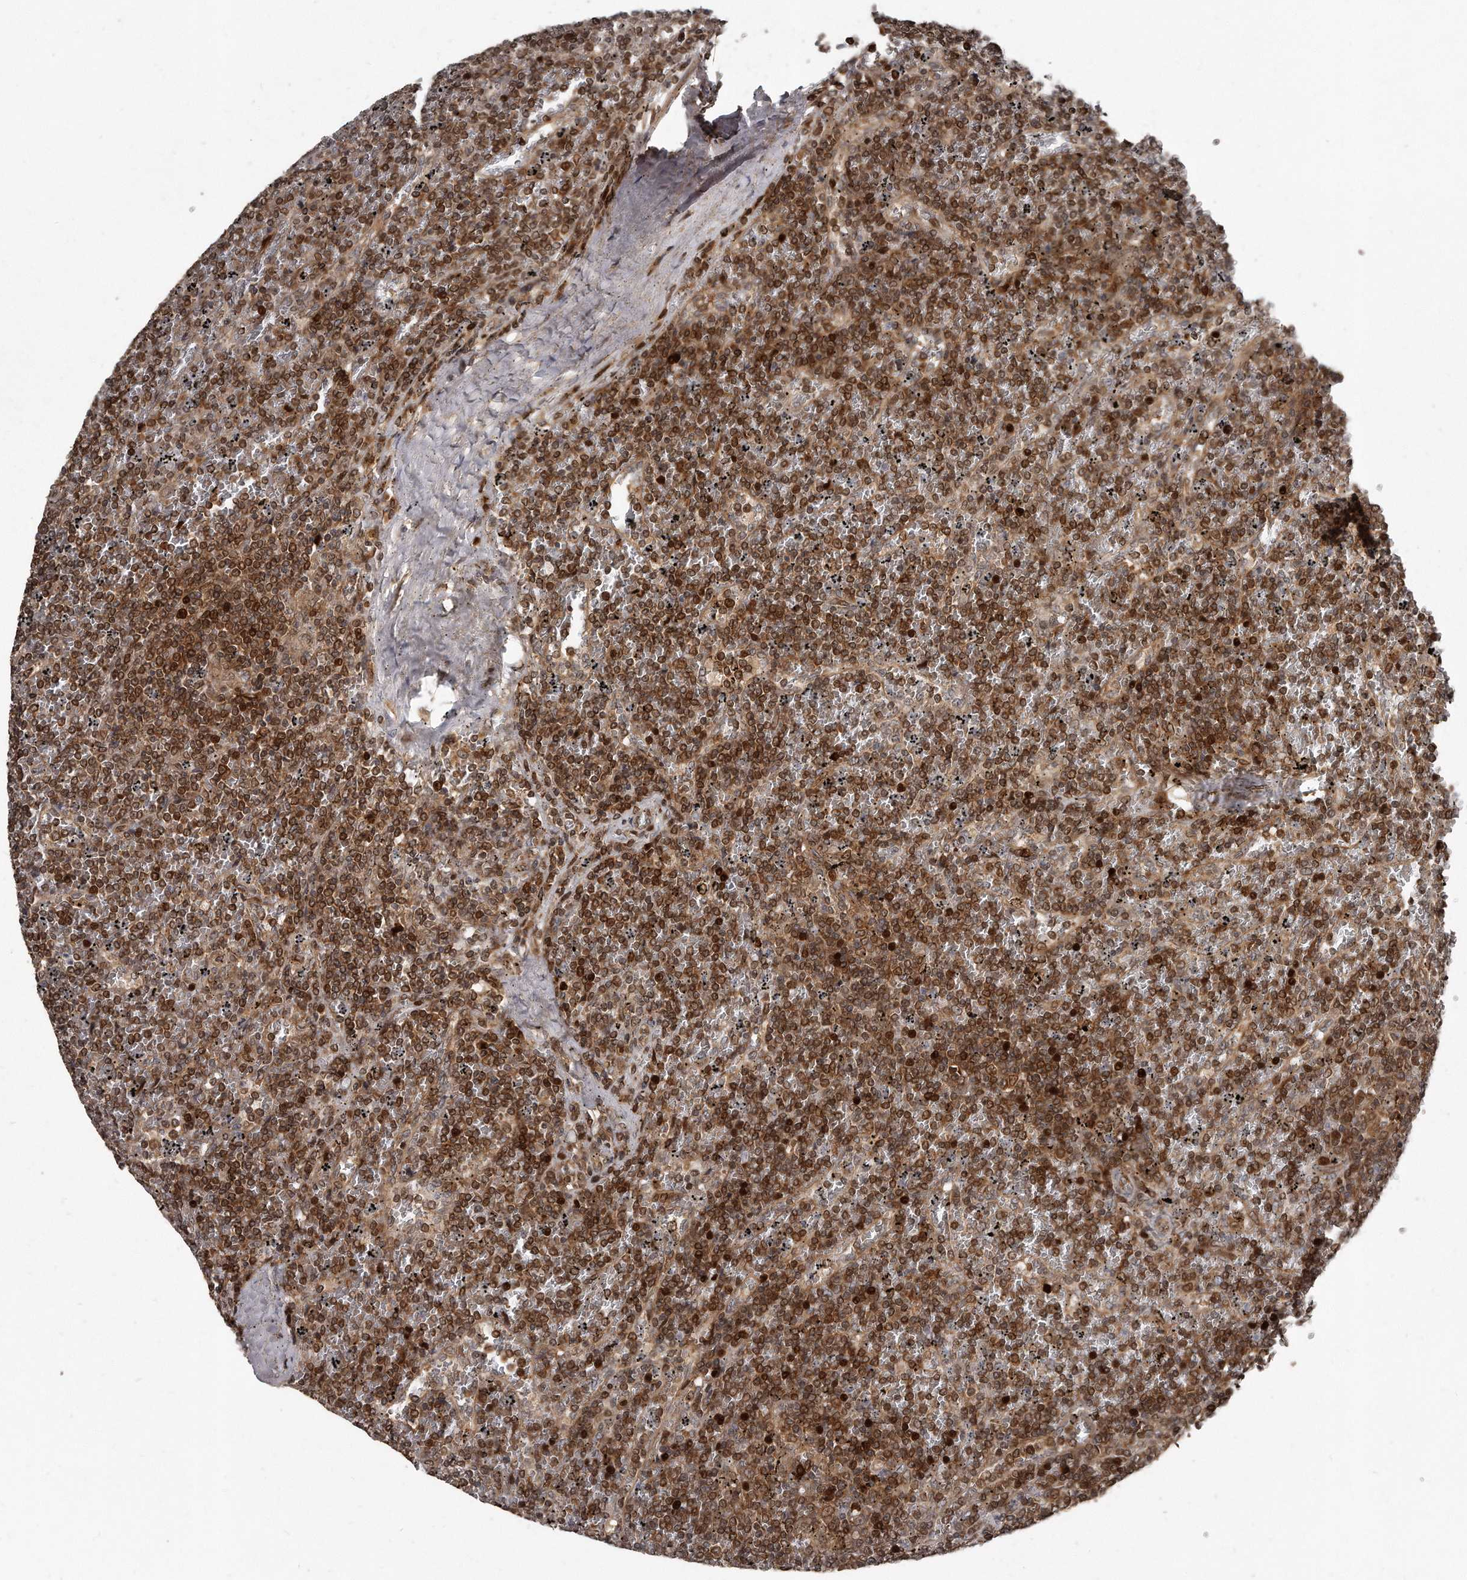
{"staining": {"intensity": "moderate", "quantity": ">75%", "location": "cytoplasmic/membranous,nuclear"}, "tissue": "lymphoma", "cell_type": "Tumor cells", "image_type": "cancer", "snomed": [{"axis": "morphology", "description": "Malignant lymphoma, non-Hodgkin's type, Low grade"}, {"axis": "topography", "description": "Spleen"}], "caption": "Low-grade malignant lymphoma, non-Hodgkin's type stained with DAB (3,3'-diaminobenzidine) immunohistochemistry (IHC) displays medium levels of moderate cytoplasmic/membranous and nuclear expression in about >75% of tumor cells. (IHC, brightfield microscopy, high magnification).", "gene": "GCH1", "patient": {"sex": "female", "age": 19}}